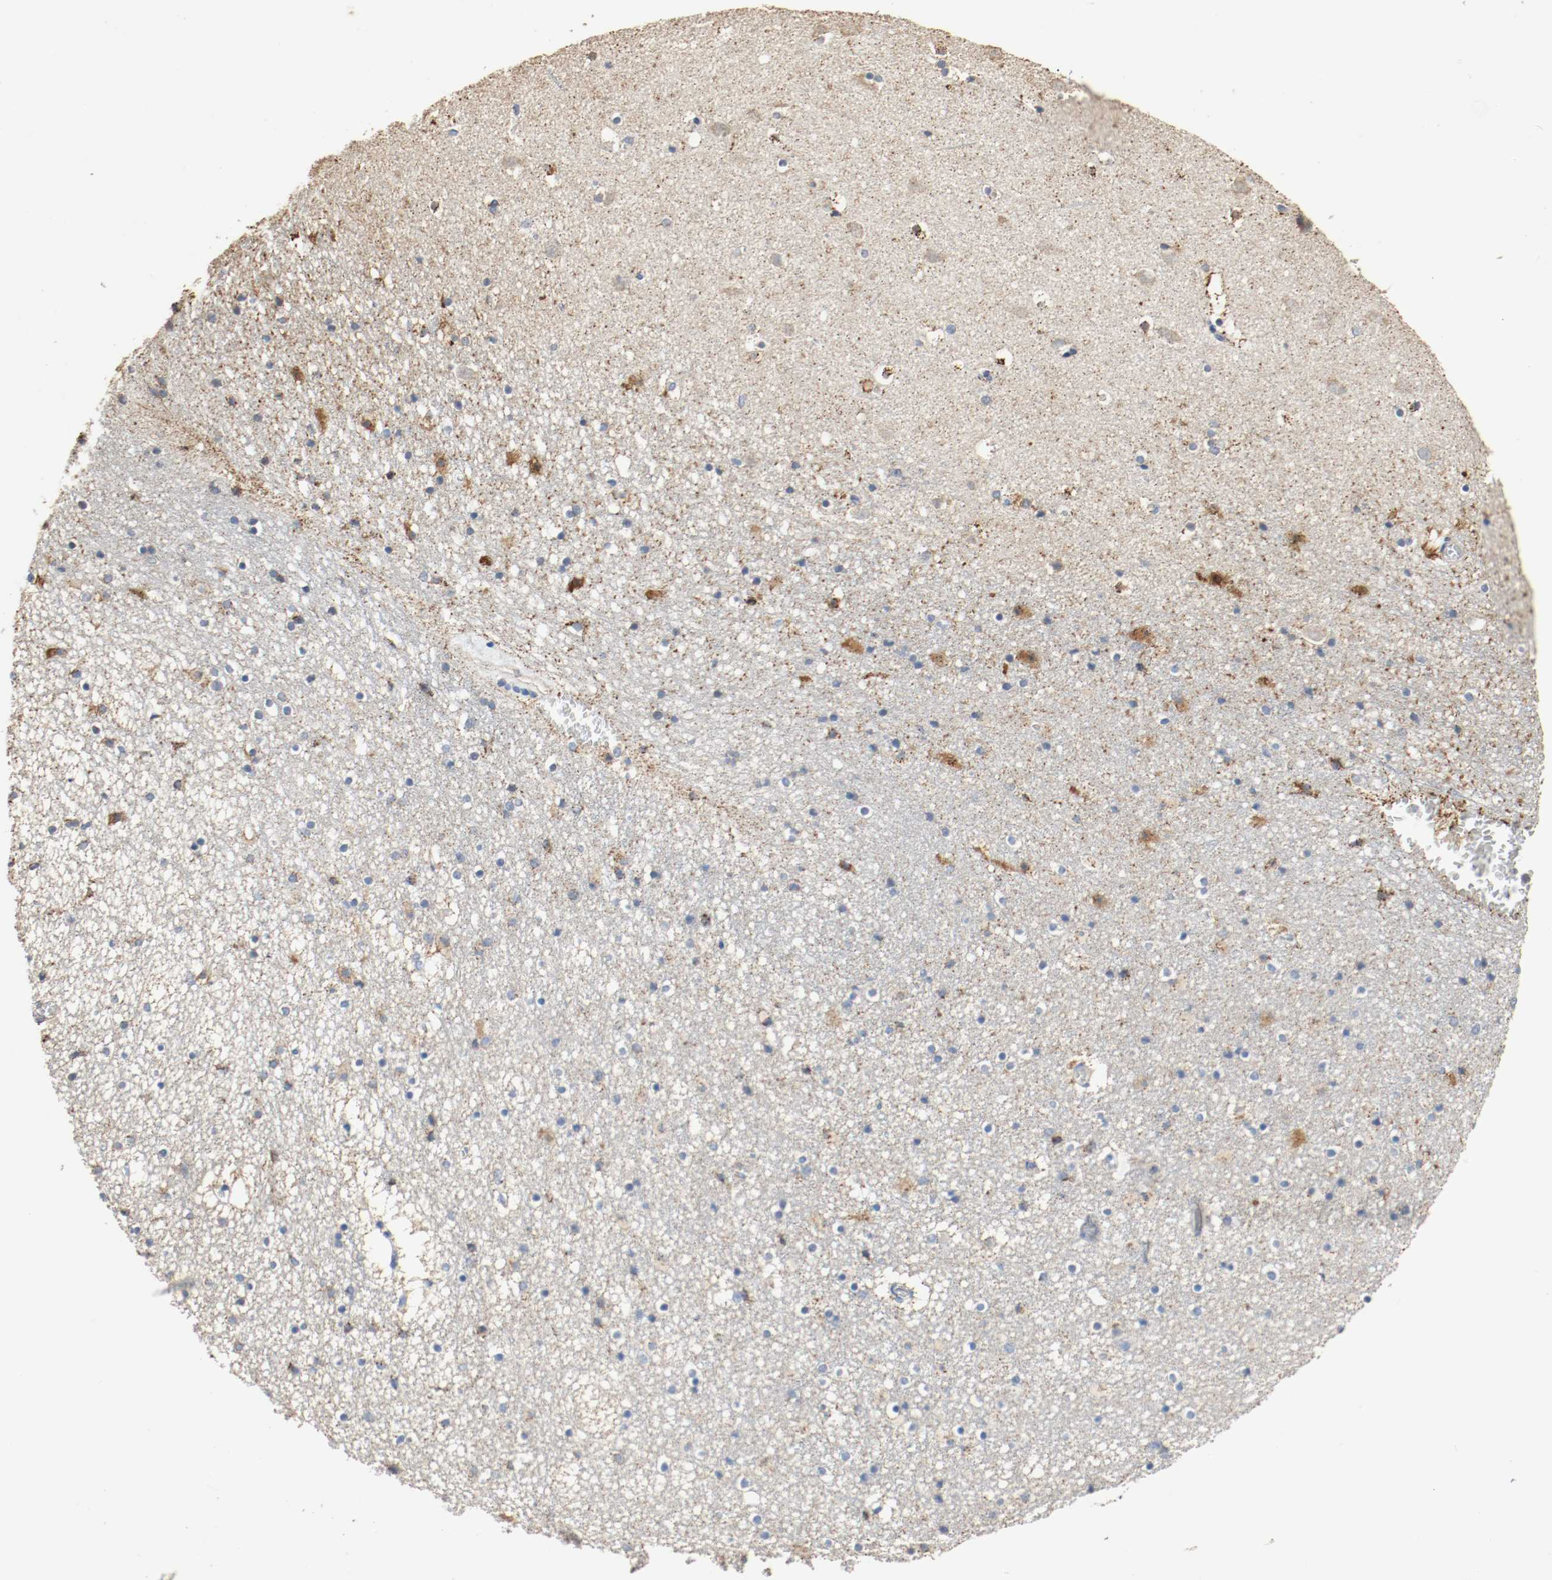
{"staining": {"intensity": "strong", "quantity": "25%-75%", "location": "cytoplasmic/membranous,nuclear"}, "tissue": "caudate", "cell_type": "Glial cells", "image_type": "normal", "snomed": [{"axis": "morphology", "description": "Normal tissue, NOS"}, {"axis": "topography", "description": "Lateral ventricle wall"}], "caption": "Protein analysis of normal caudate demonstrates strong cytoplasmic/membranous,nuclear positivity in about 25%-75% of glial cells. Nuclei are stained in blue.", "gene": "ALDH4A1", "patient": {"sex": "male", "age": 45}}